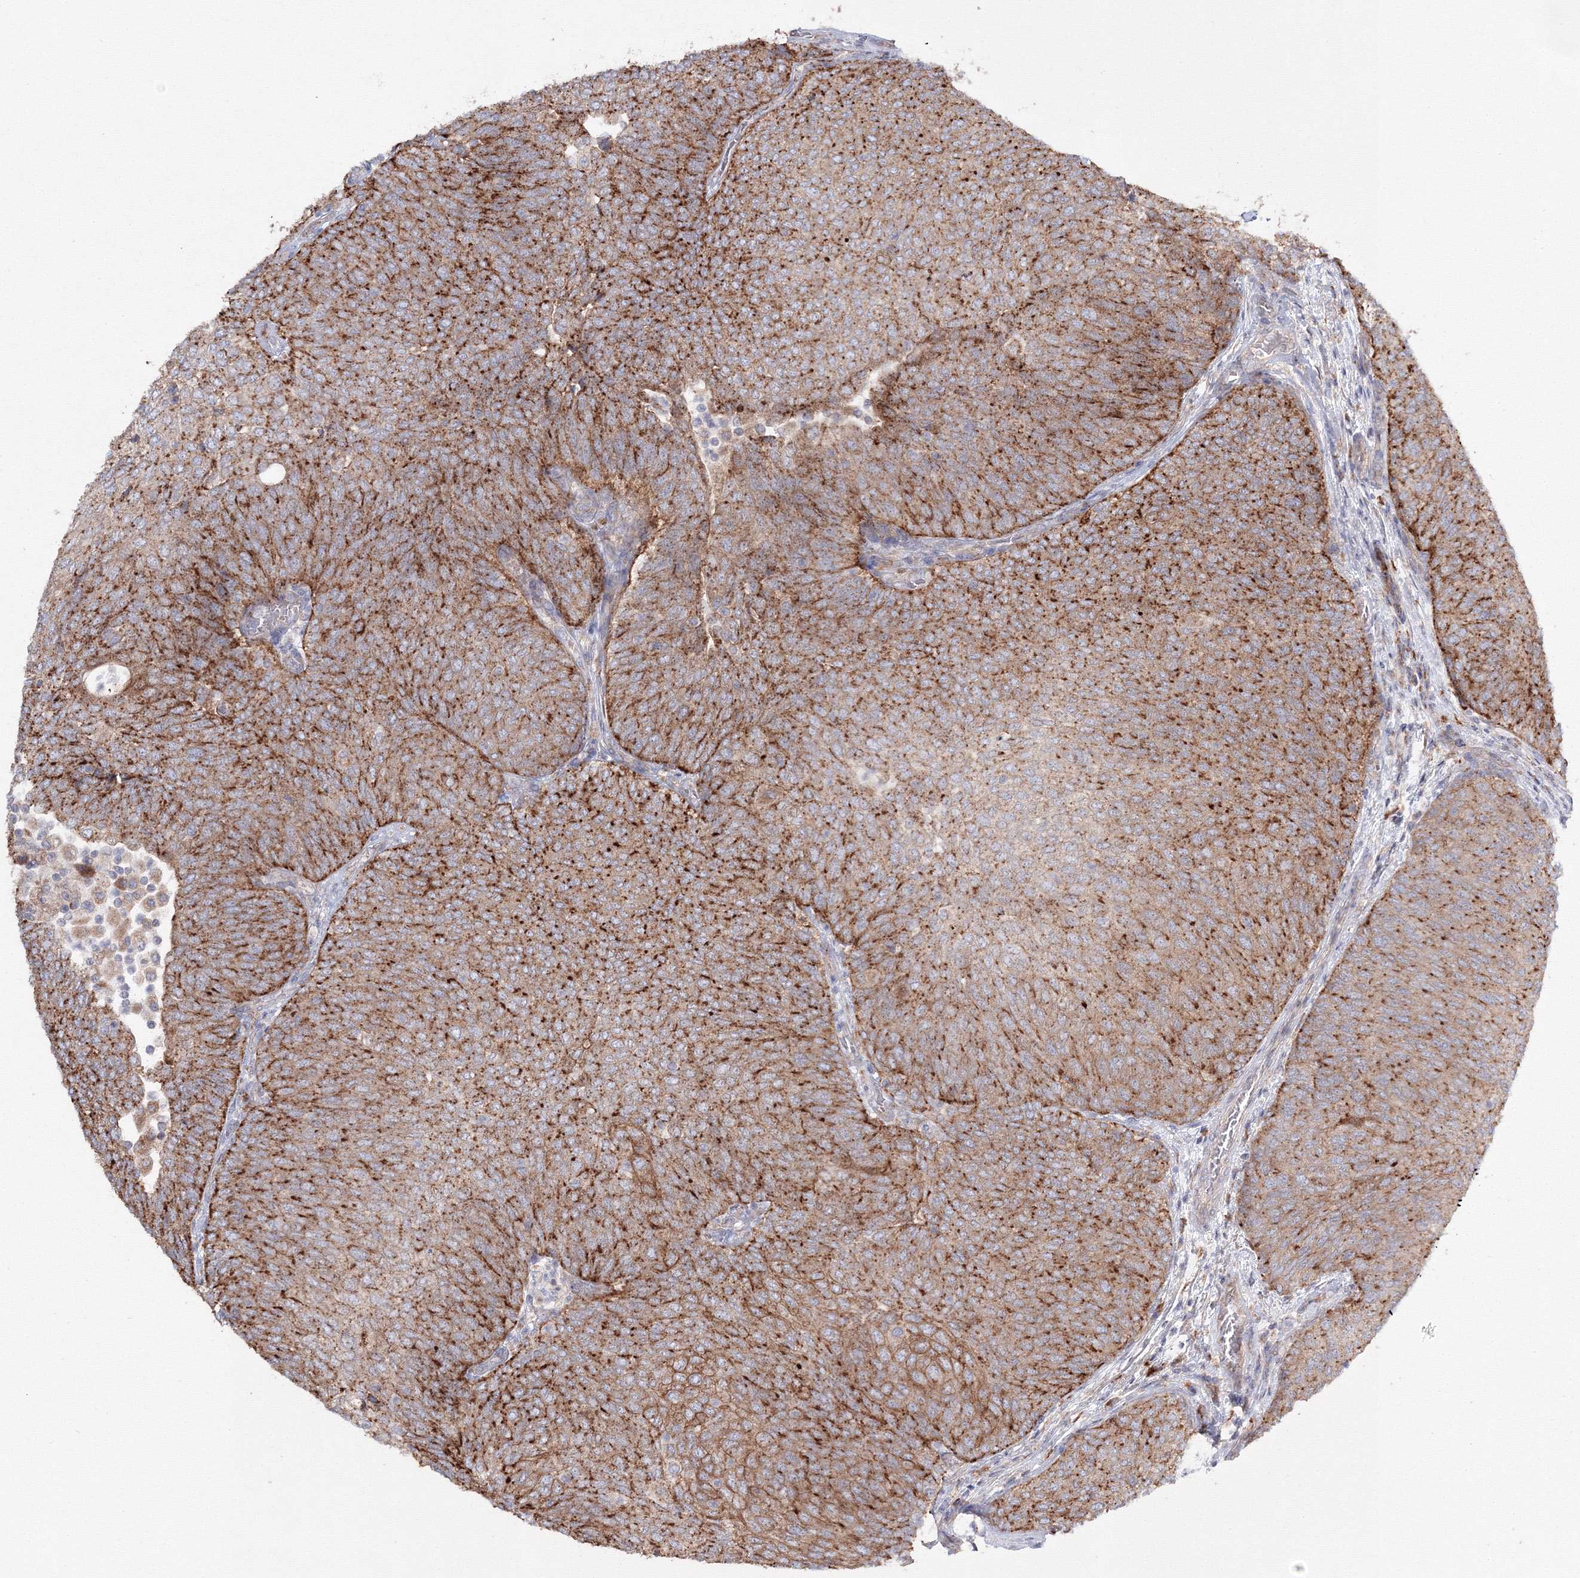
{"staining": {"intensity": "strong", "quantity": "25%-75%", "location": "cytoplasmic/membranous"}, "tissue": "urothelial cancer", "cell_type": "Tumor cells", "image_type": "cancer", "snomed": [{"axis": "morphology", "description": "Urothelial carcinoma, Low grade"}, {"axis": "topography", "description": "Urinary bladder"}], "caption": "Immunohistochemistry (IHC) photomicrograph of neoplastic tissue: urothelial cancer stained using immunohistochemistry reveals high levels of strong protein expression localized specifically in the cytoplasmic/membranous of tumor cells, appearing as a cytoplasmic/membranous brown color.", "gene": "DDO", "patient": {"sex": "female", "age": 79}}